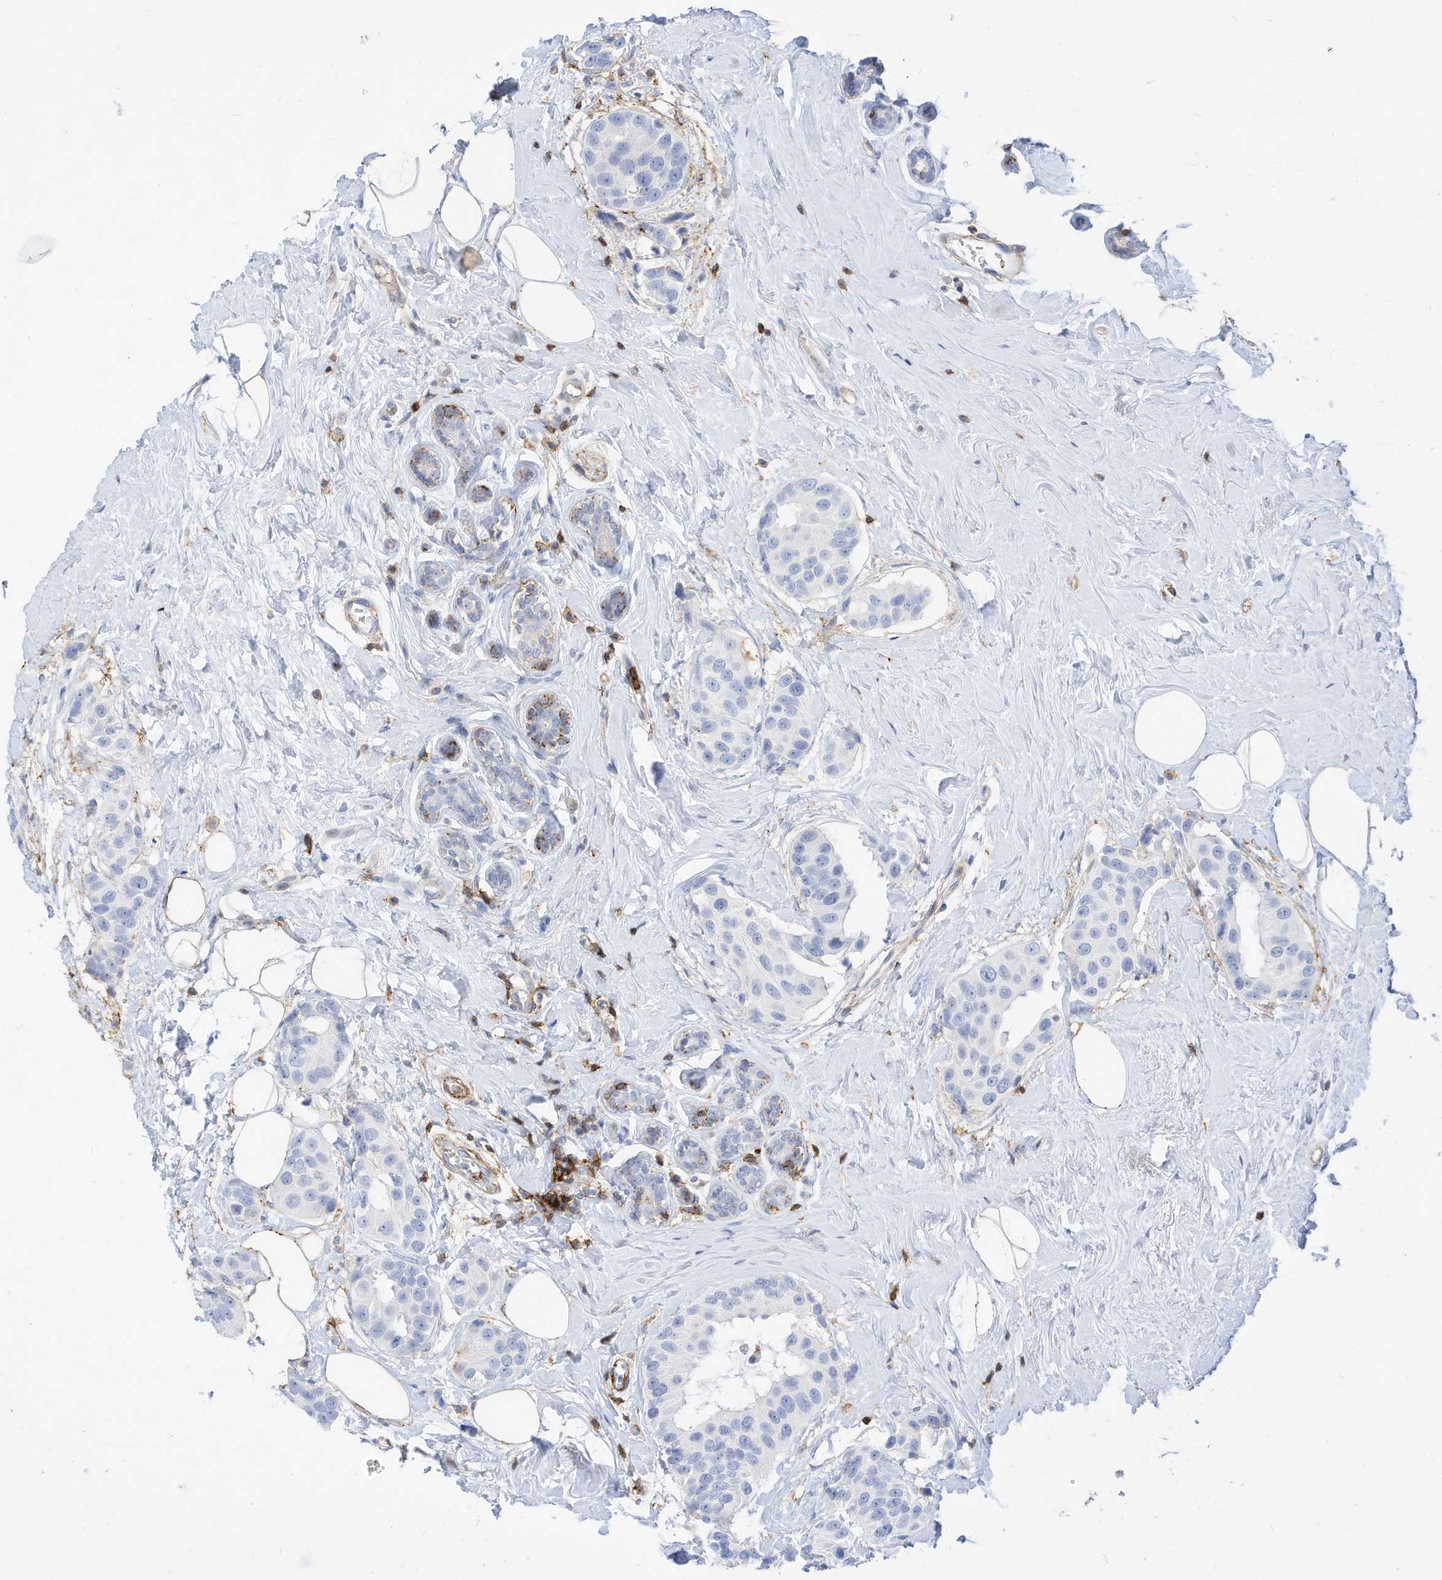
{"staining": {"intensity": "negative", "quantity": "none", "location": "none"}, "tissue": "breast cancer", "cell_type": "Tumor cells", "image_type": "cancer", "snomed": [{"axis": "morphology", "description": "Normal tissue, NOS"}, {"axis": "morphology", "description": "Duct carcinoma"}, {"axis": "topography", "description": "Breast"}], "caption": "High magnification brightfield microscopy of intraductal carcinoma (breast) stained with DAB (3,3'-diaminobenzidine) (brown) and counterstained with hematoxylin (blue): tumor cells show no significant positivity.", "gene": "TXNDC9", "patient": {"sex": "female", "age": 39}}